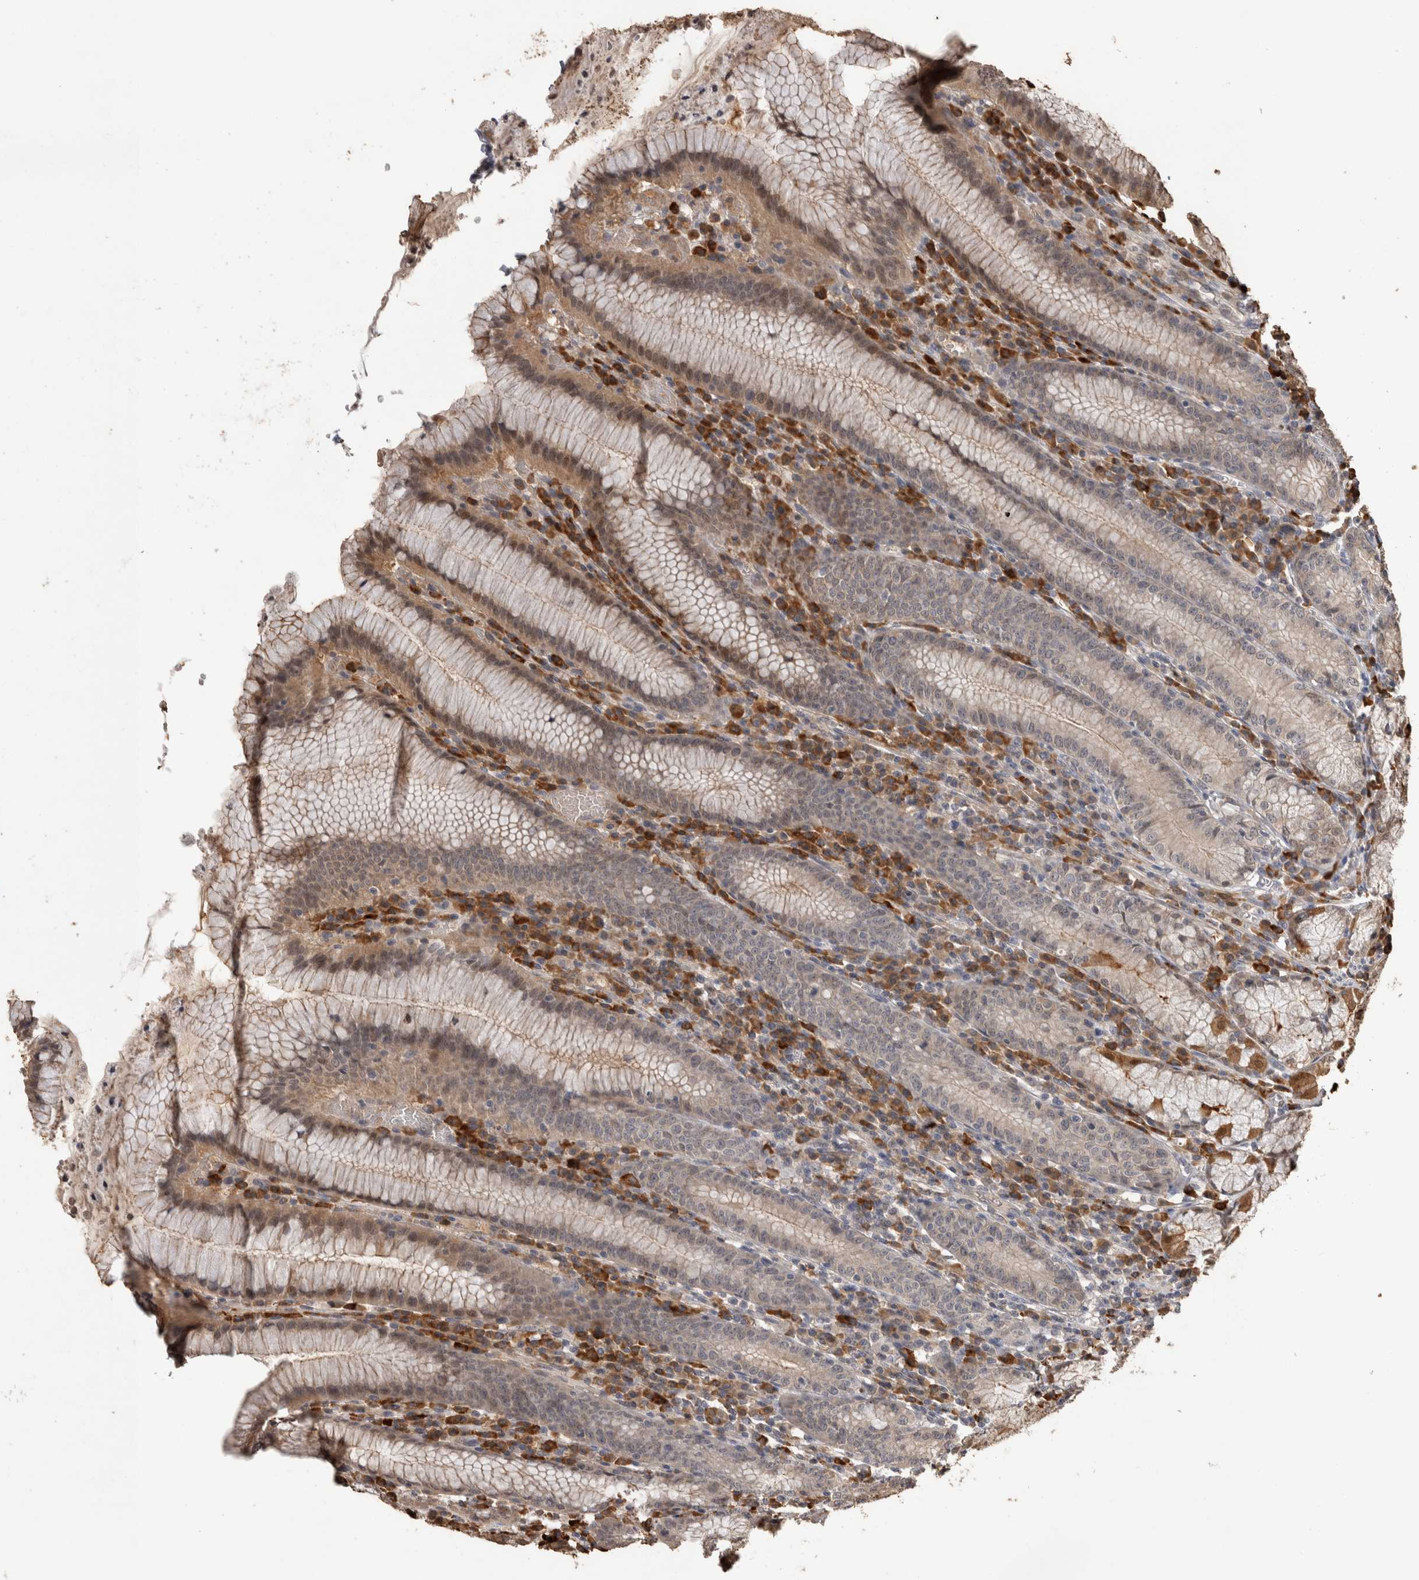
{"staining": {"intensity": "moderate", "quantity": "25%-75%", "location": "cytoplasmic/membranous"}, "tissue": "stomach", "cell_type": "Glandular cells", "image_type": "normal", "snomed": [{"axis": "morphology", "description": "Normal tissue, NOS"}, {"axis": "topography", "description": "Stomach"}], "caption": "This image displays immunohistochemistry (IHC) staining of unremarkable stomach, with medium moderate cytoplasmic/membranous positivity in approximately 25%-75% of glandular cells.", "gene": "RHPN1", "patient": {"sex": "male", "age": 55}}